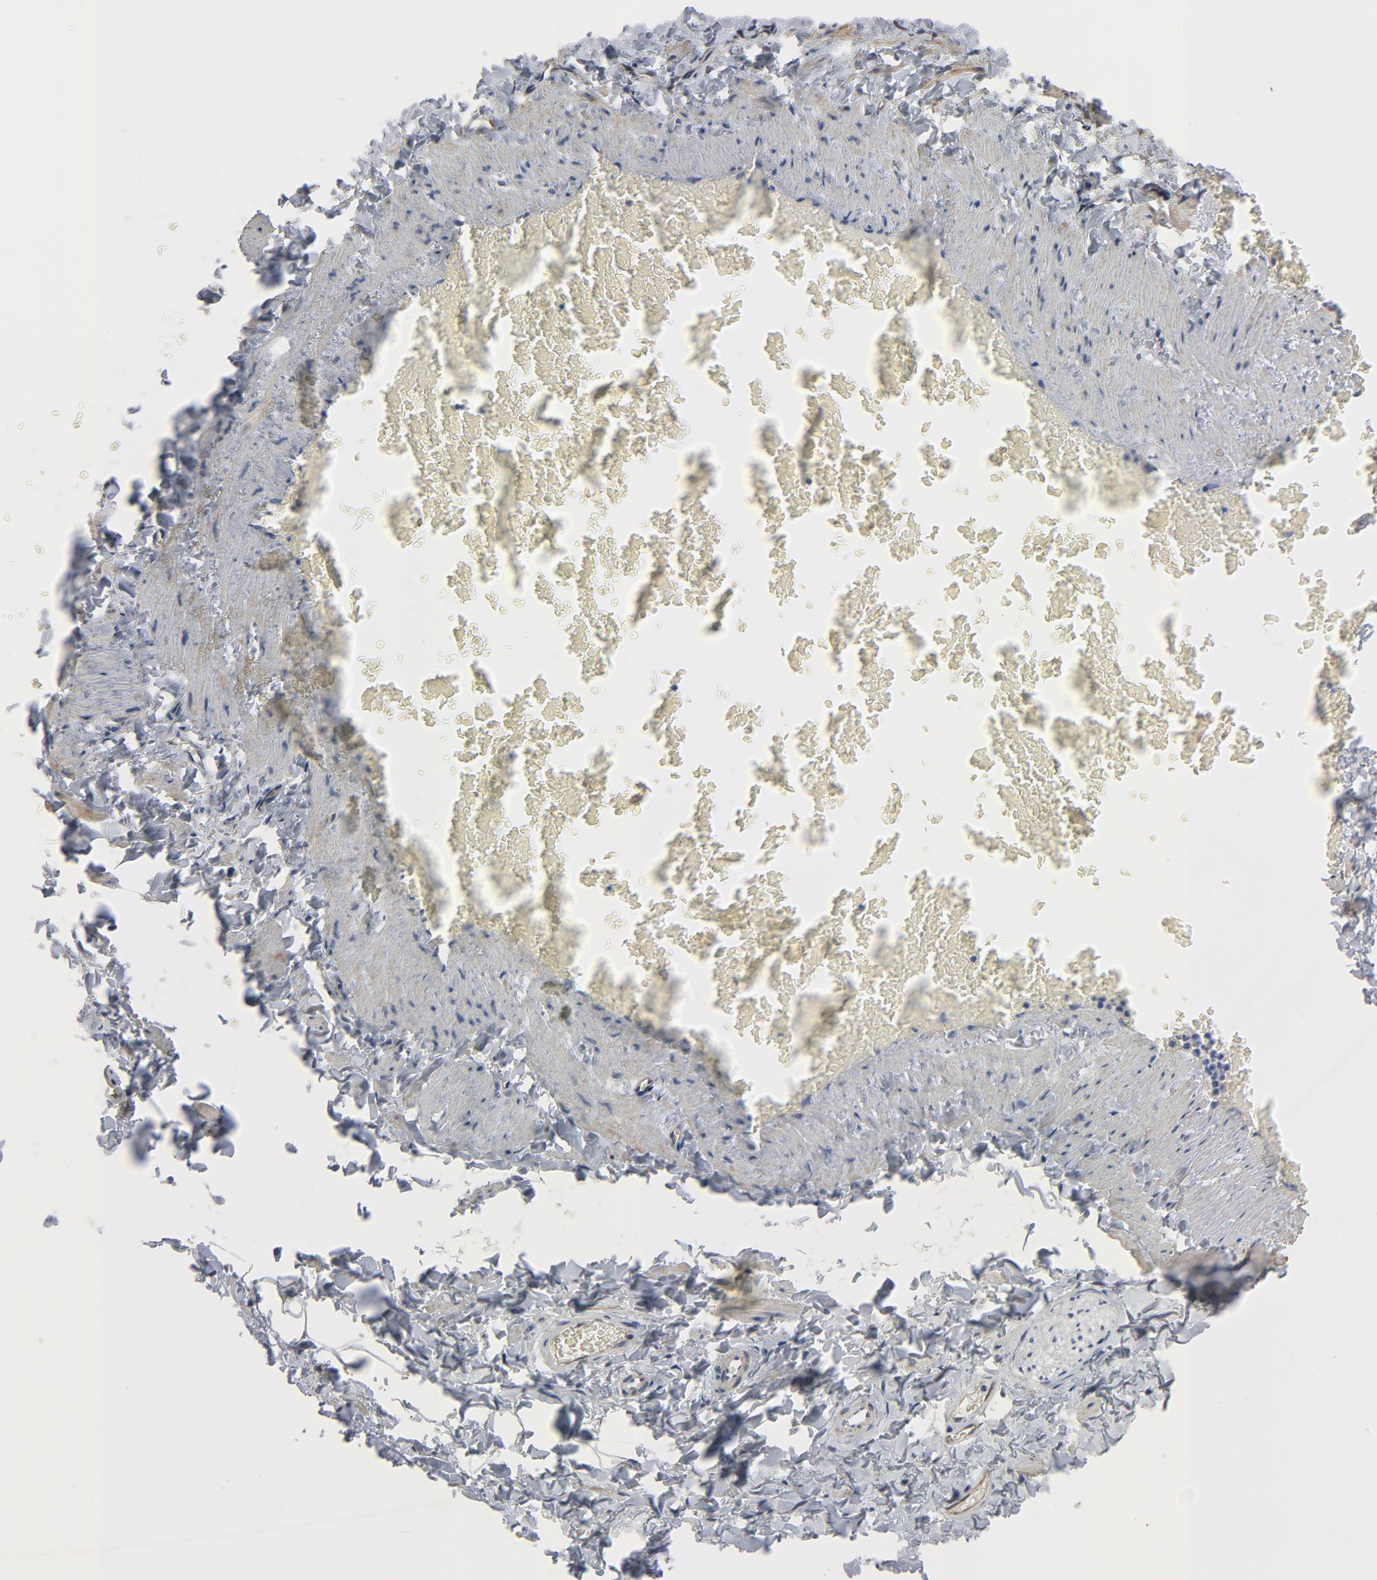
{"staining": {"intensity": "moderate", "quantity": "25%-75%", "location": "cytoplasmic/membranous"}, "tissue": "adipose tissue", "cell_type": "Adipocytes", "image_type": "normal", "snomed": [{"axis": "morphology", "description": "Normal tissue, NOS"}, {"axis": "topography", "description": "Vascular tissue"}], "caption": "This histopathology image demonstrates immunohistochemistry staining of normal human adipose tissue, with medium moderate cytoplasmic/membranous staining in about 25%-75% of adipocytes.", "gene": "KDR", "patient": {"sex": "male", "age": 41}}